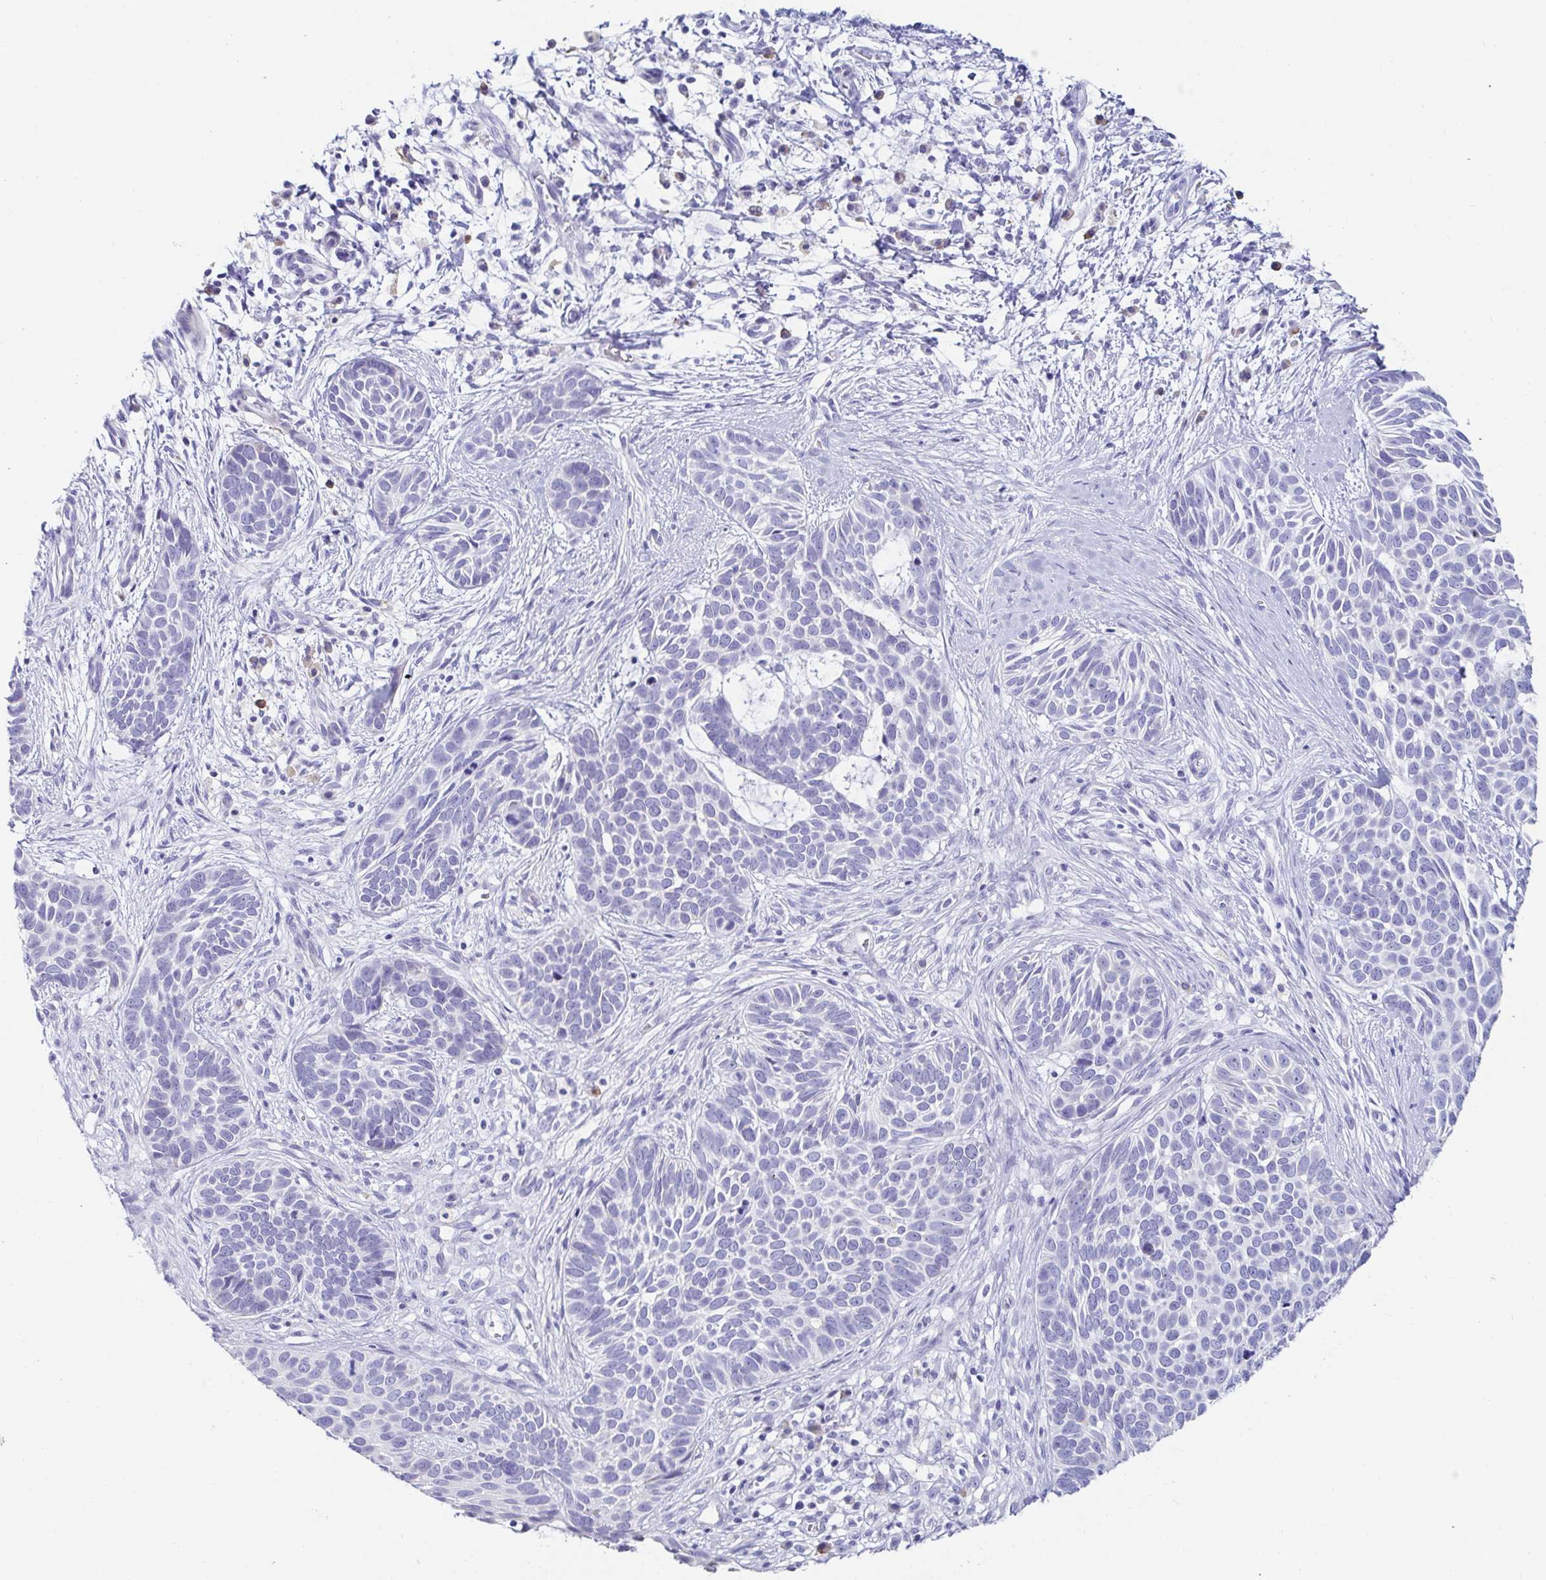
{"staining": {"intensity": "negative", "quantity": "none", "location": "none"}, "tissue": "skin cancer", "cell_type": "Tumor cells", "image_type": "cancer", "snomed": [{"axis": "morphology", "description": "Basal cell carcinoma"}, {"axis": "topography", "description": "Skin"}], "caption": "The micrograph demonstrates no staining of tumor cells in skin cancer.", "gene": "C4orf17", "patient": {"sex": "male", "age": 69}}